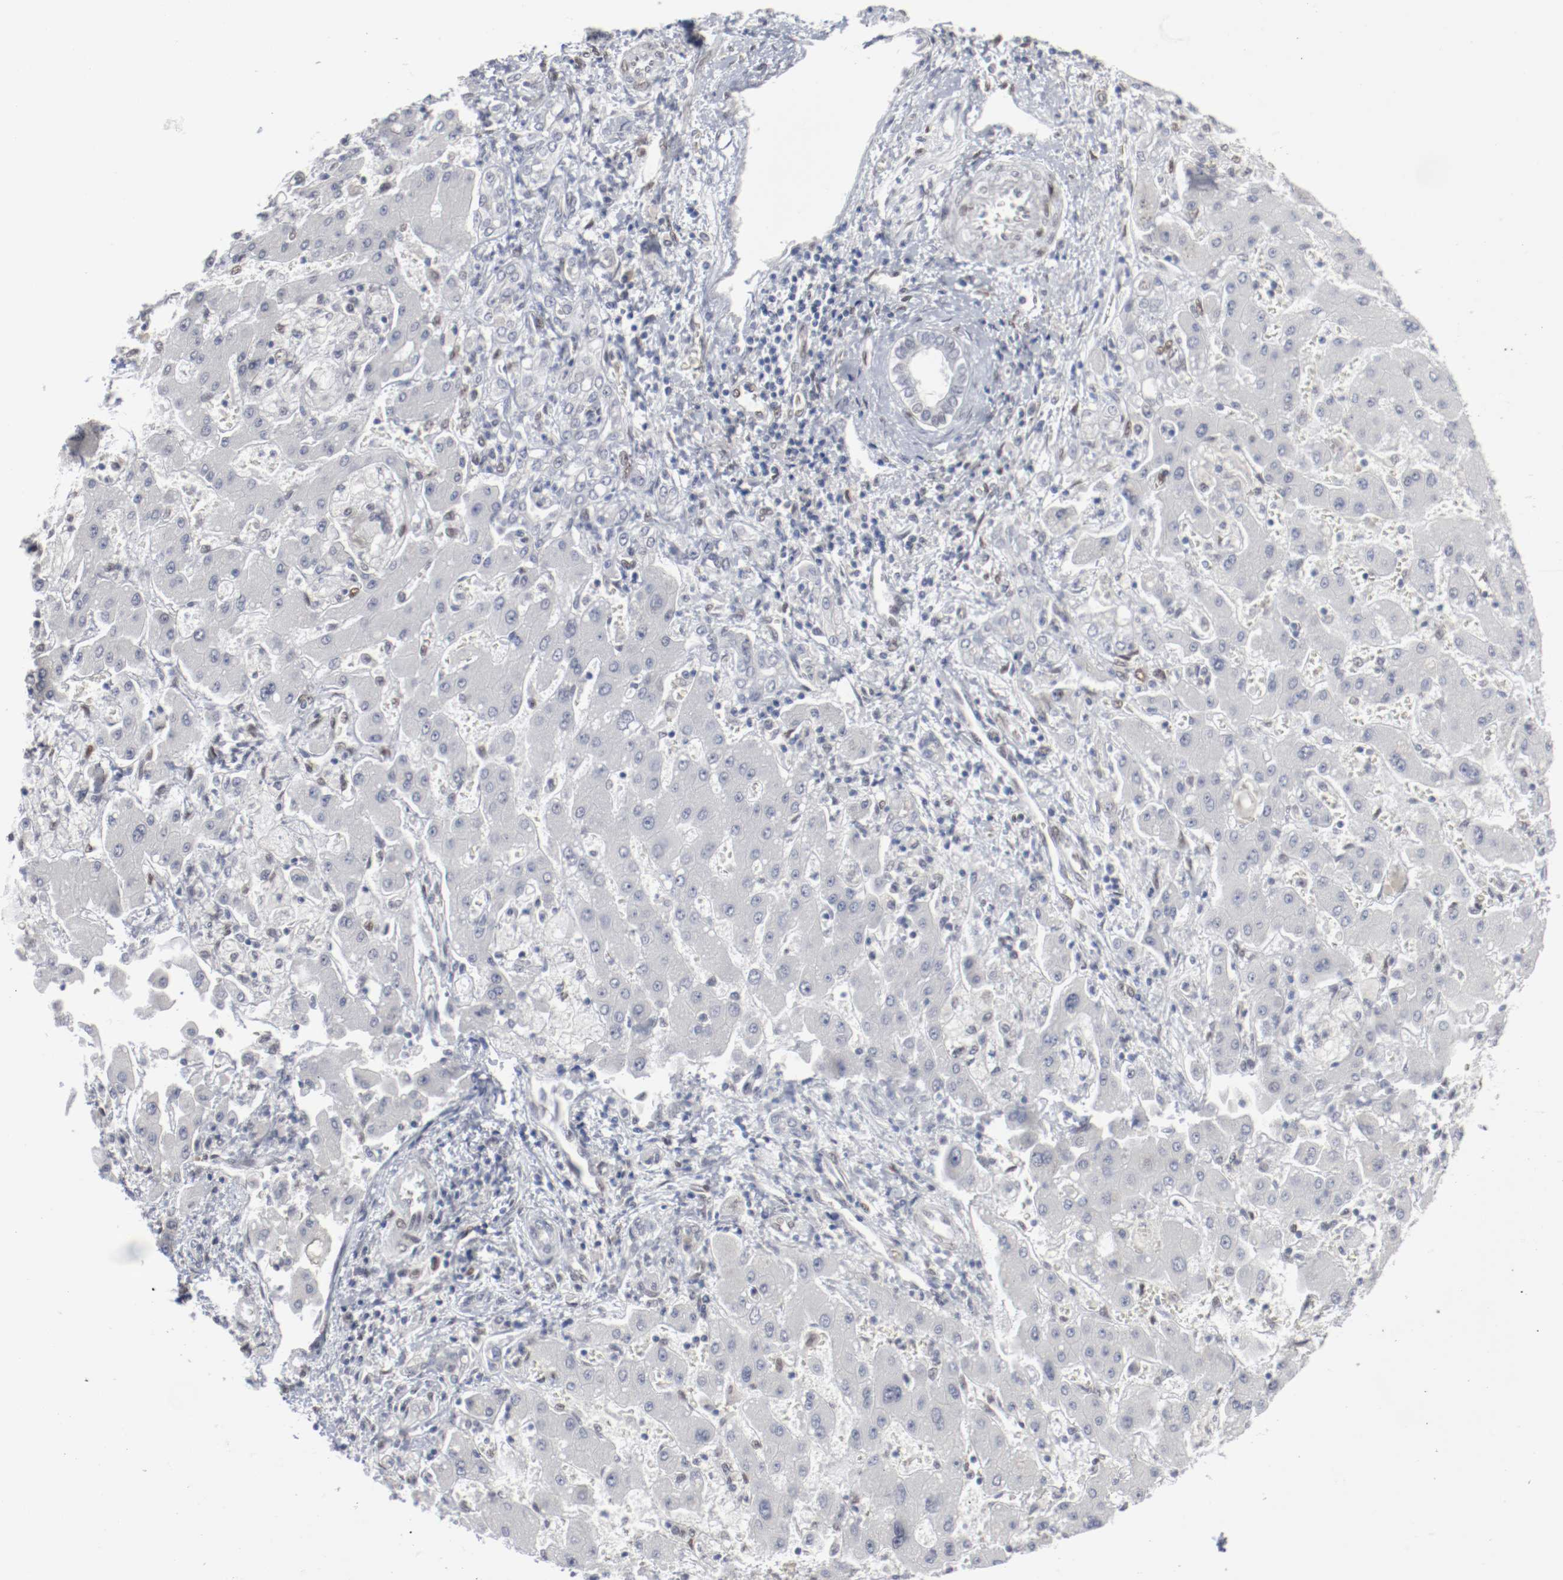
{"staining": {"intensity": "negative", "quantity": "none", "location": "none"}, "tissue": "liver cancer", "cell_type": "Tumor cells", "image_type": "cancer", "snomed": [{"axis": "morphology", "description": "Cholangiocarcinoma"}, {"axis": "topography", "description": "Liver"}], "caption": "The photomicrograph demonstrates no significant staining in tumor cells of liver cholangiocarcinoma. (DAB (3,3'-diaminobenzidine) IHC, high magnification).", "gene": "ATF7", "patient": {"sex": "male", "age": 50}}